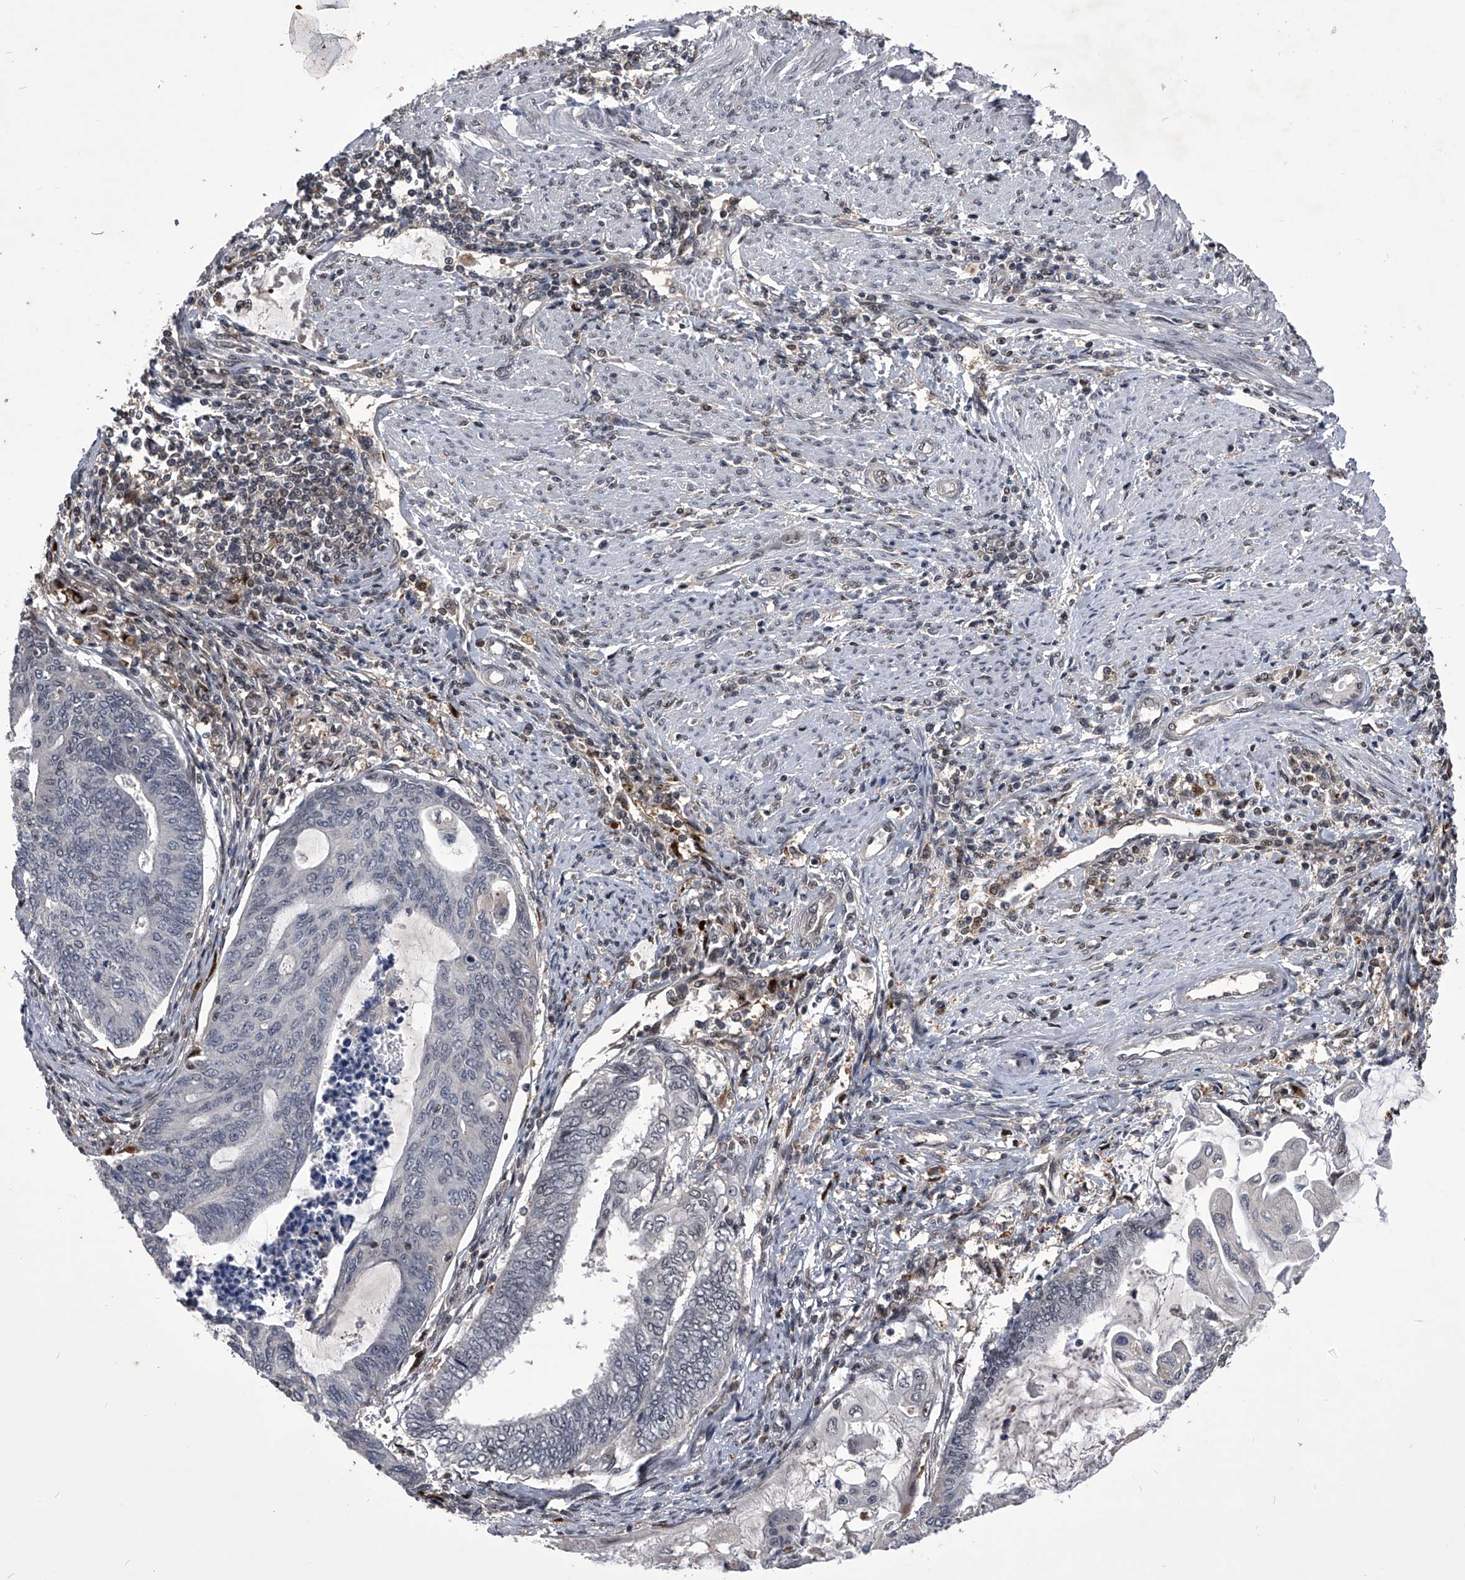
{"staining": {"intensity": "negative", "quantity": "none", "location": "none"}, "tissue": "endometrial cancer", "cell_type": "Tumor cells", "image_type": "cancer", "snomed": [{"axis": "morphology", "description": "Adenocarcinoma, NOS"}, {"axis": "topography", "description": "Uterus"}, {"axis": "topography", "description": "Endometrium"}], "caption": "Immunohistochemistry (IHC) image of neoplastic tissue: endometrial cancer stained with DAB (3,3'-diaminobenzidine) displays no significant protein staining in tumor cells. (IHC, brightfield microscopy, high magnification).", "gene": "CMTR1", "patient": {"sex": "female", "age": 70}}